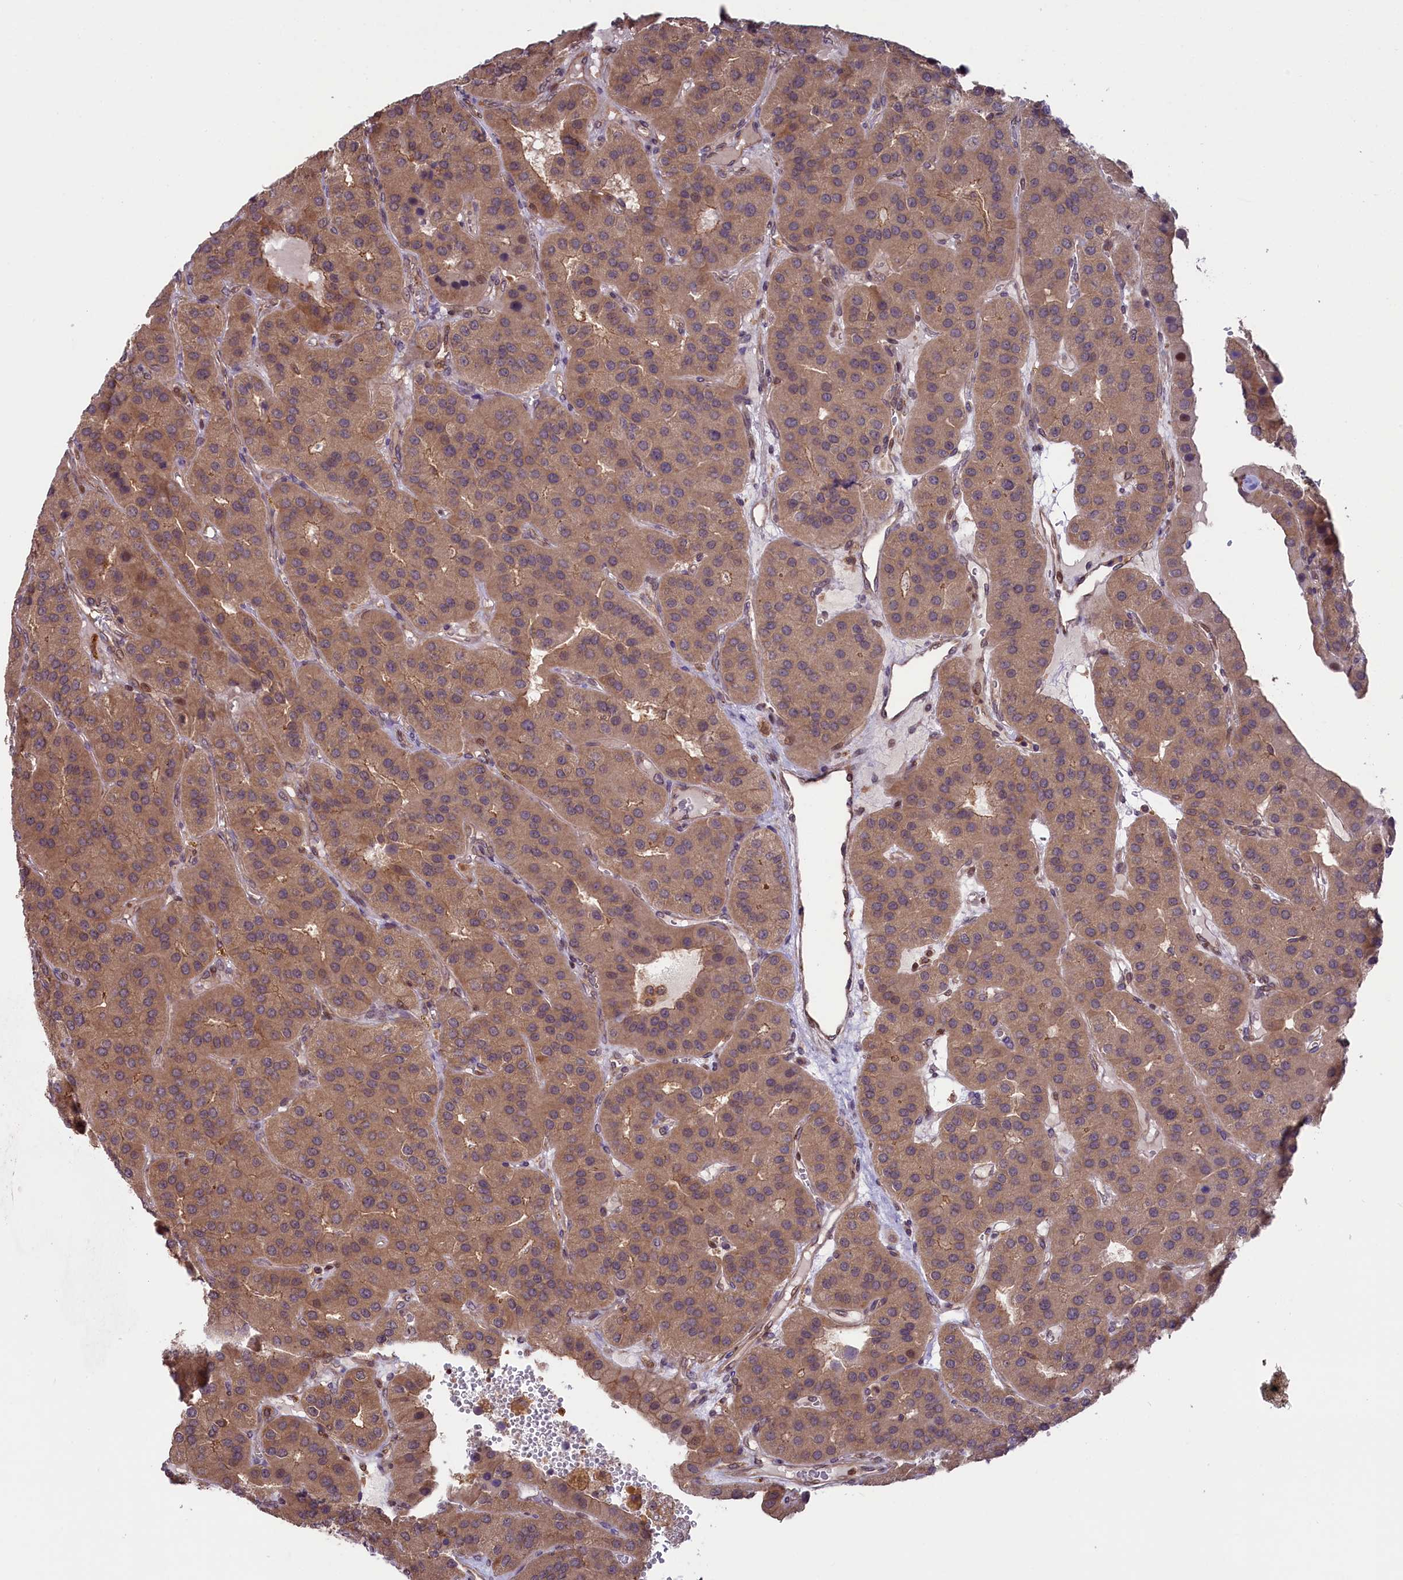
{"staining": {"intensity": "moderate", "quantity": ">75%", "location": "cytoplasmic/membranous"}, "tissue": "parathyroid gland", "cell_type": "Glandular cells", "image_type": "normal", "snomed": [{"axis": "morphology", "description": "Normal tissue, NOS"}, {"axis": "morphology", "description": "Adenoma, NOS"}, {"axis": "topography", "description": "Parathyroid gland"}], "caption": "Immunohistochemistry (IHC) staining of unremarkable parathyroid gland, which shows medium levels of moderate cytoplasmic/membranous expression in about >75% of glandular cells indicating moderate cytoplasmic/membranous protein positivity. The staining was performed using DAB (3,3'-diaminobenzidine) (brown) for protein detection and nuclei were counterstained in hematoxylin (blue).", "gene": "RIC8A", "patient": {"sex": "female", "age": 86}}